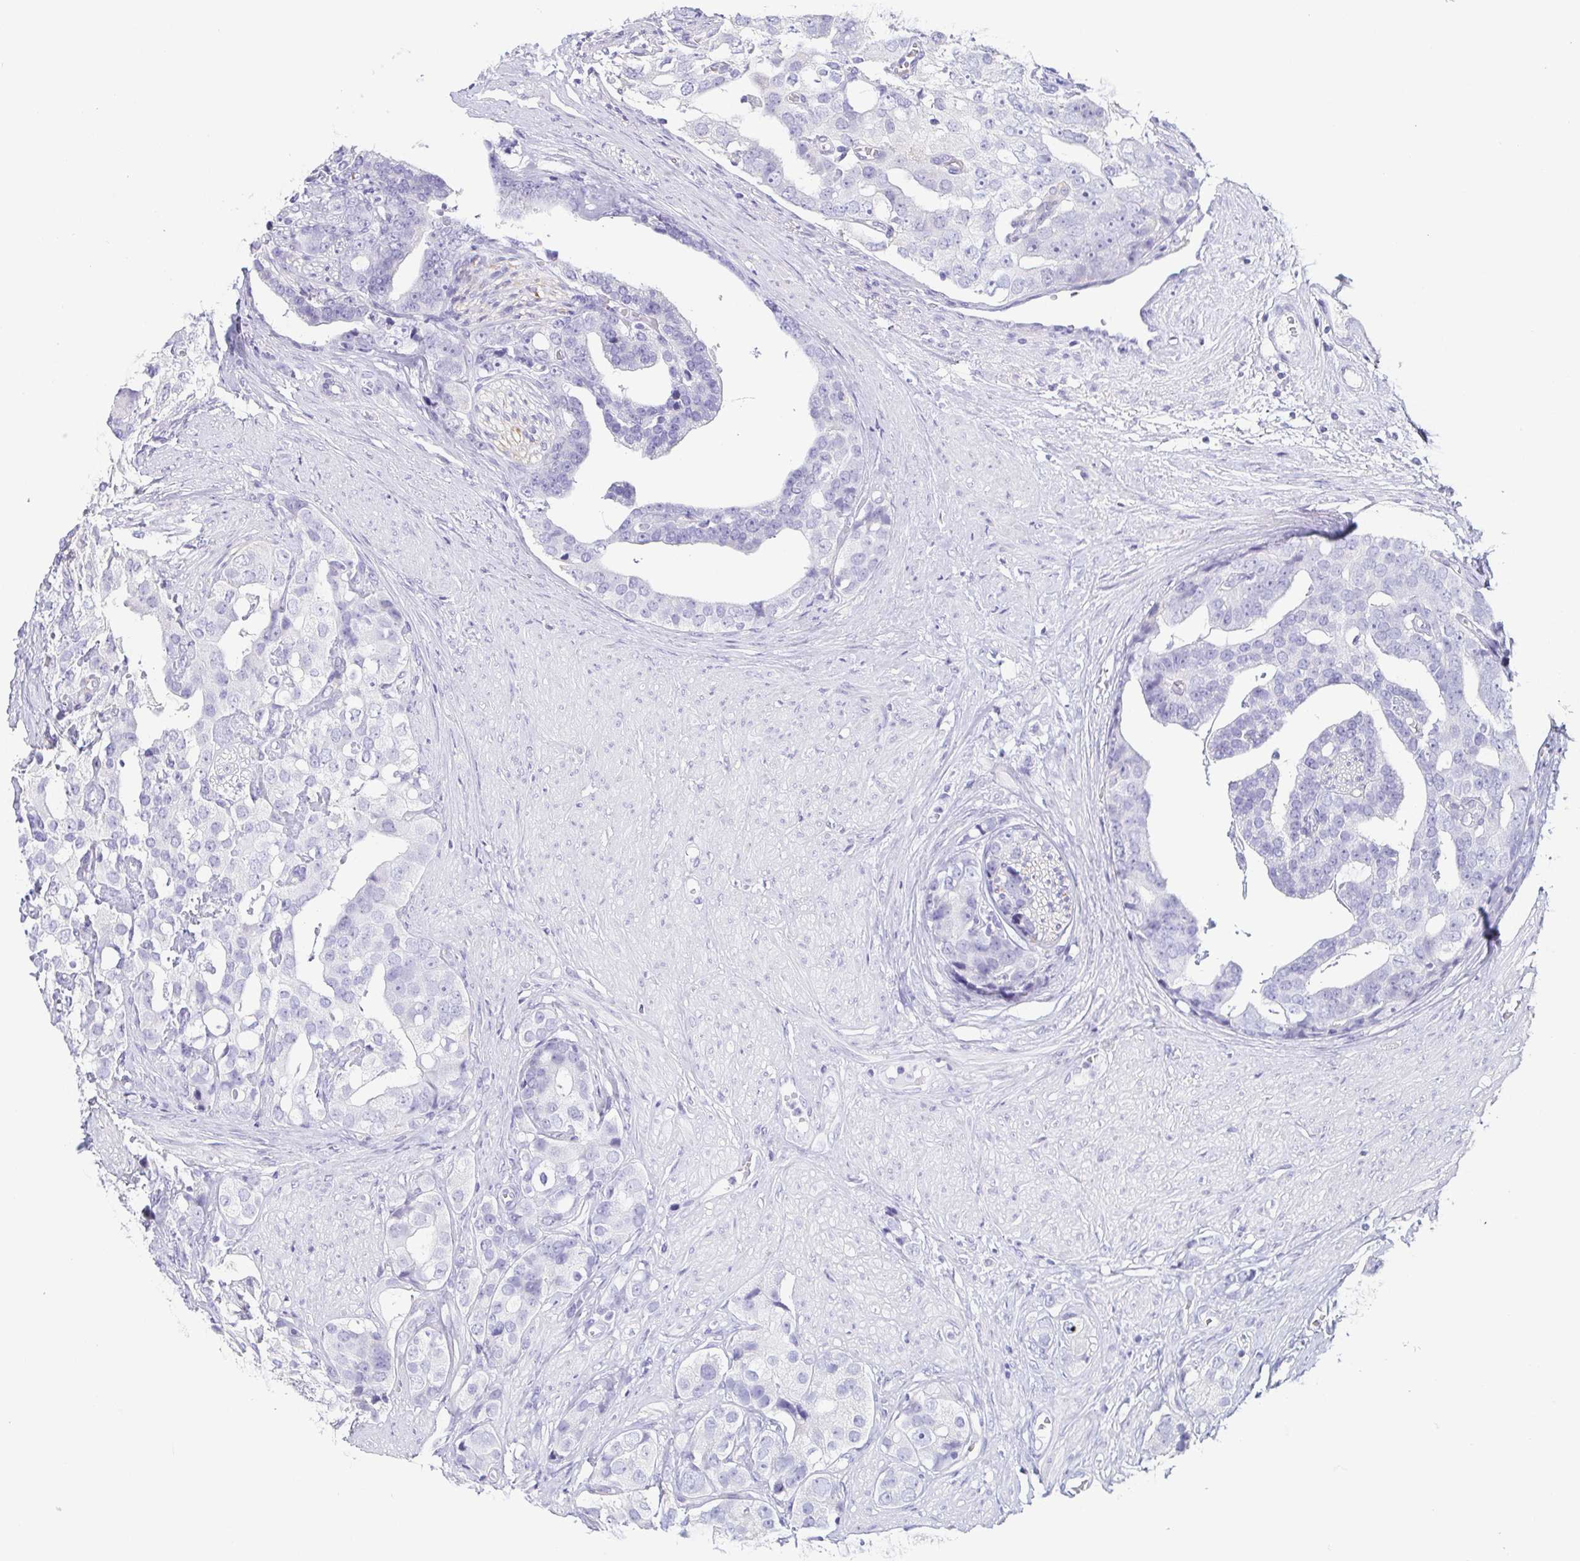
{"staining": {"intensity": "negative", "quantity": "none", "location": "none"}, "tissue": "prostate cancer", "cell_type": "Tumor cells", "image_type": "cancer", "snomed": [{"axis": "morphology", "description": "Adenocarcinoma, High grade"}, {"axis": "topography", "description": "Prostate"}], "caption": "Tumor cells show no significant staining in prostate adenocarcinoma (high-grade).", "gene": "PRR27", "patient": {"sex": "male", "age": 71}}